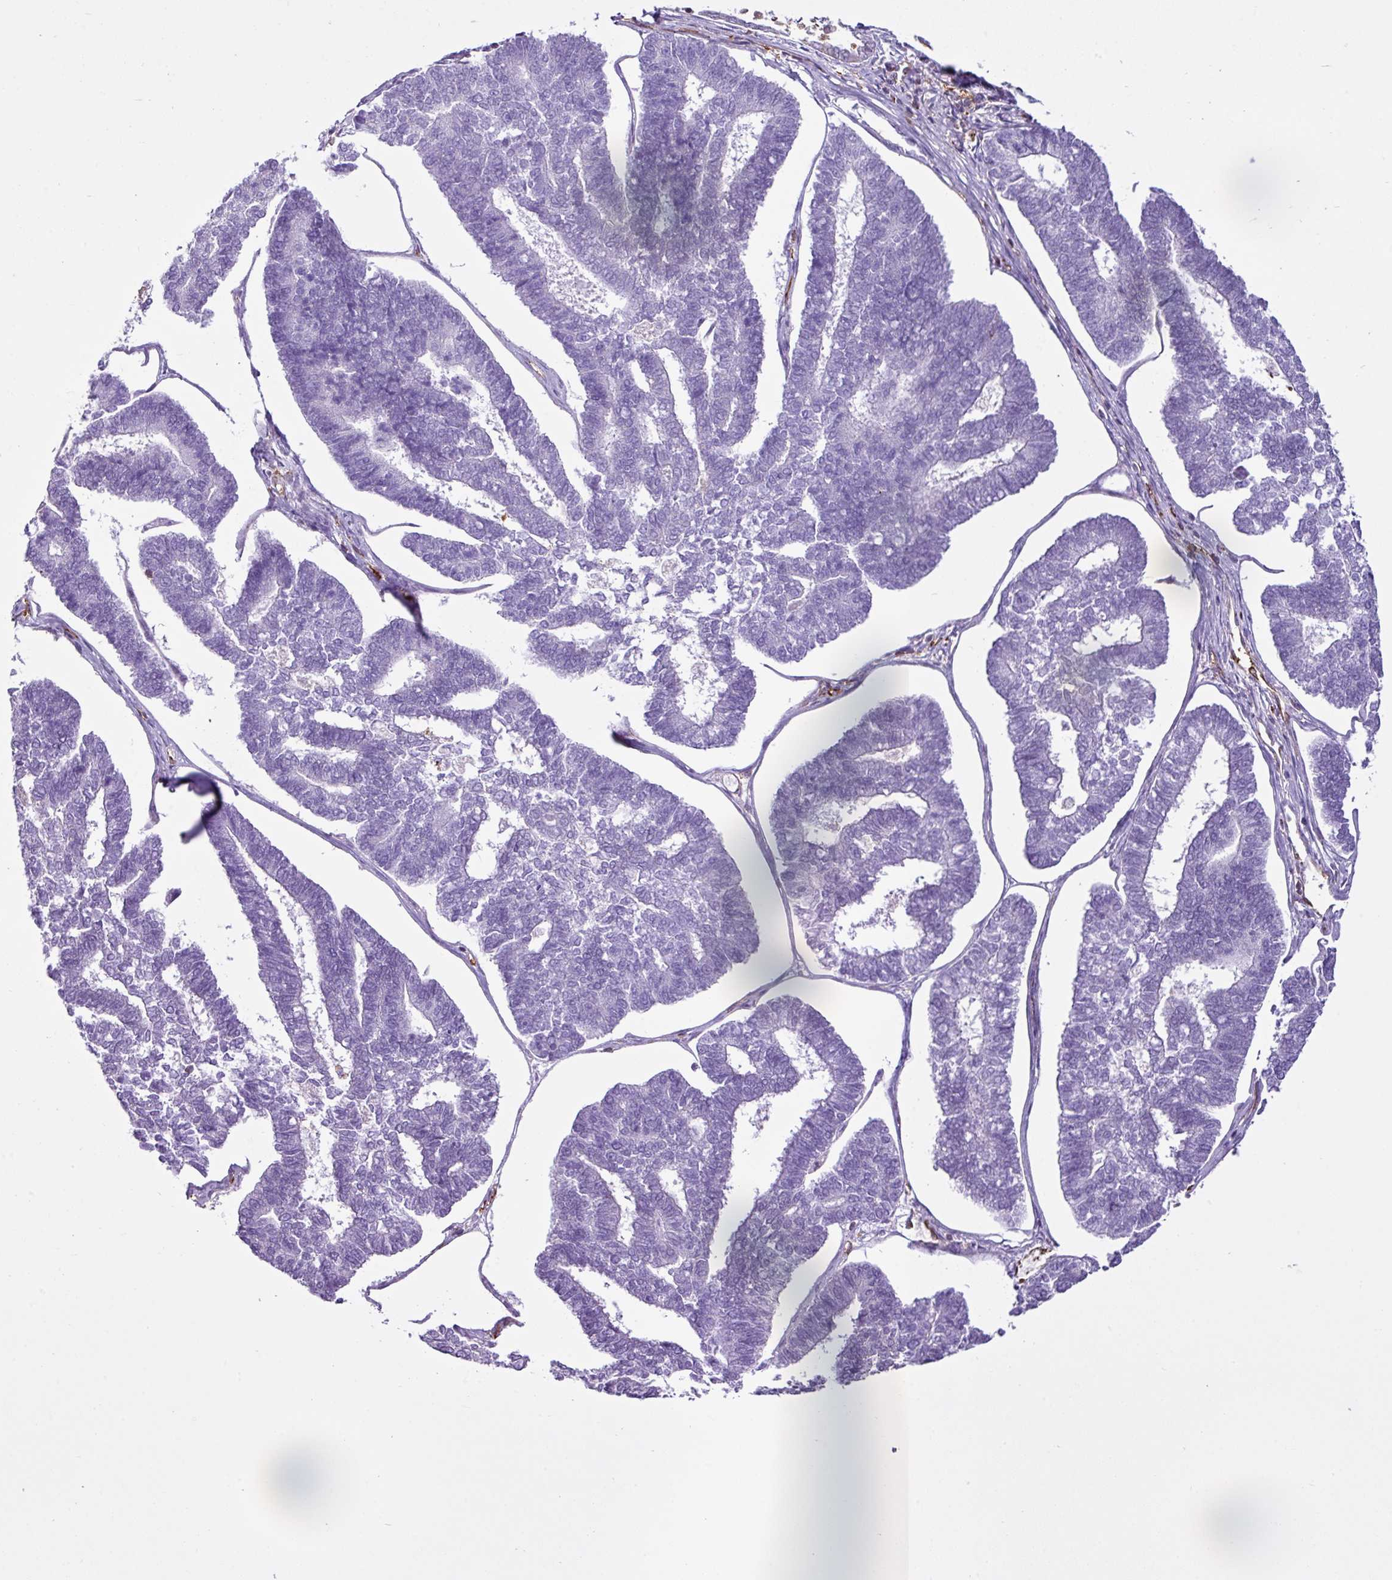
{"staining": {"intensity": "negative", "quantity": "none", "location": "none"}, "tissue": "endometrial cancer", "cell_type": "Tumor cells", "image_type": "cancer", "snomed": [{"axis": "morphology", "description": "Adenocarcinoma, NOS"}, {"axis": "topography", "description": "Endometrium"}], "caption": "IHC of human endometrial cancer demonstrates no staining in tumor cells.", "gene": "EME2", "patient": {"sex": "female", "age": 70}}